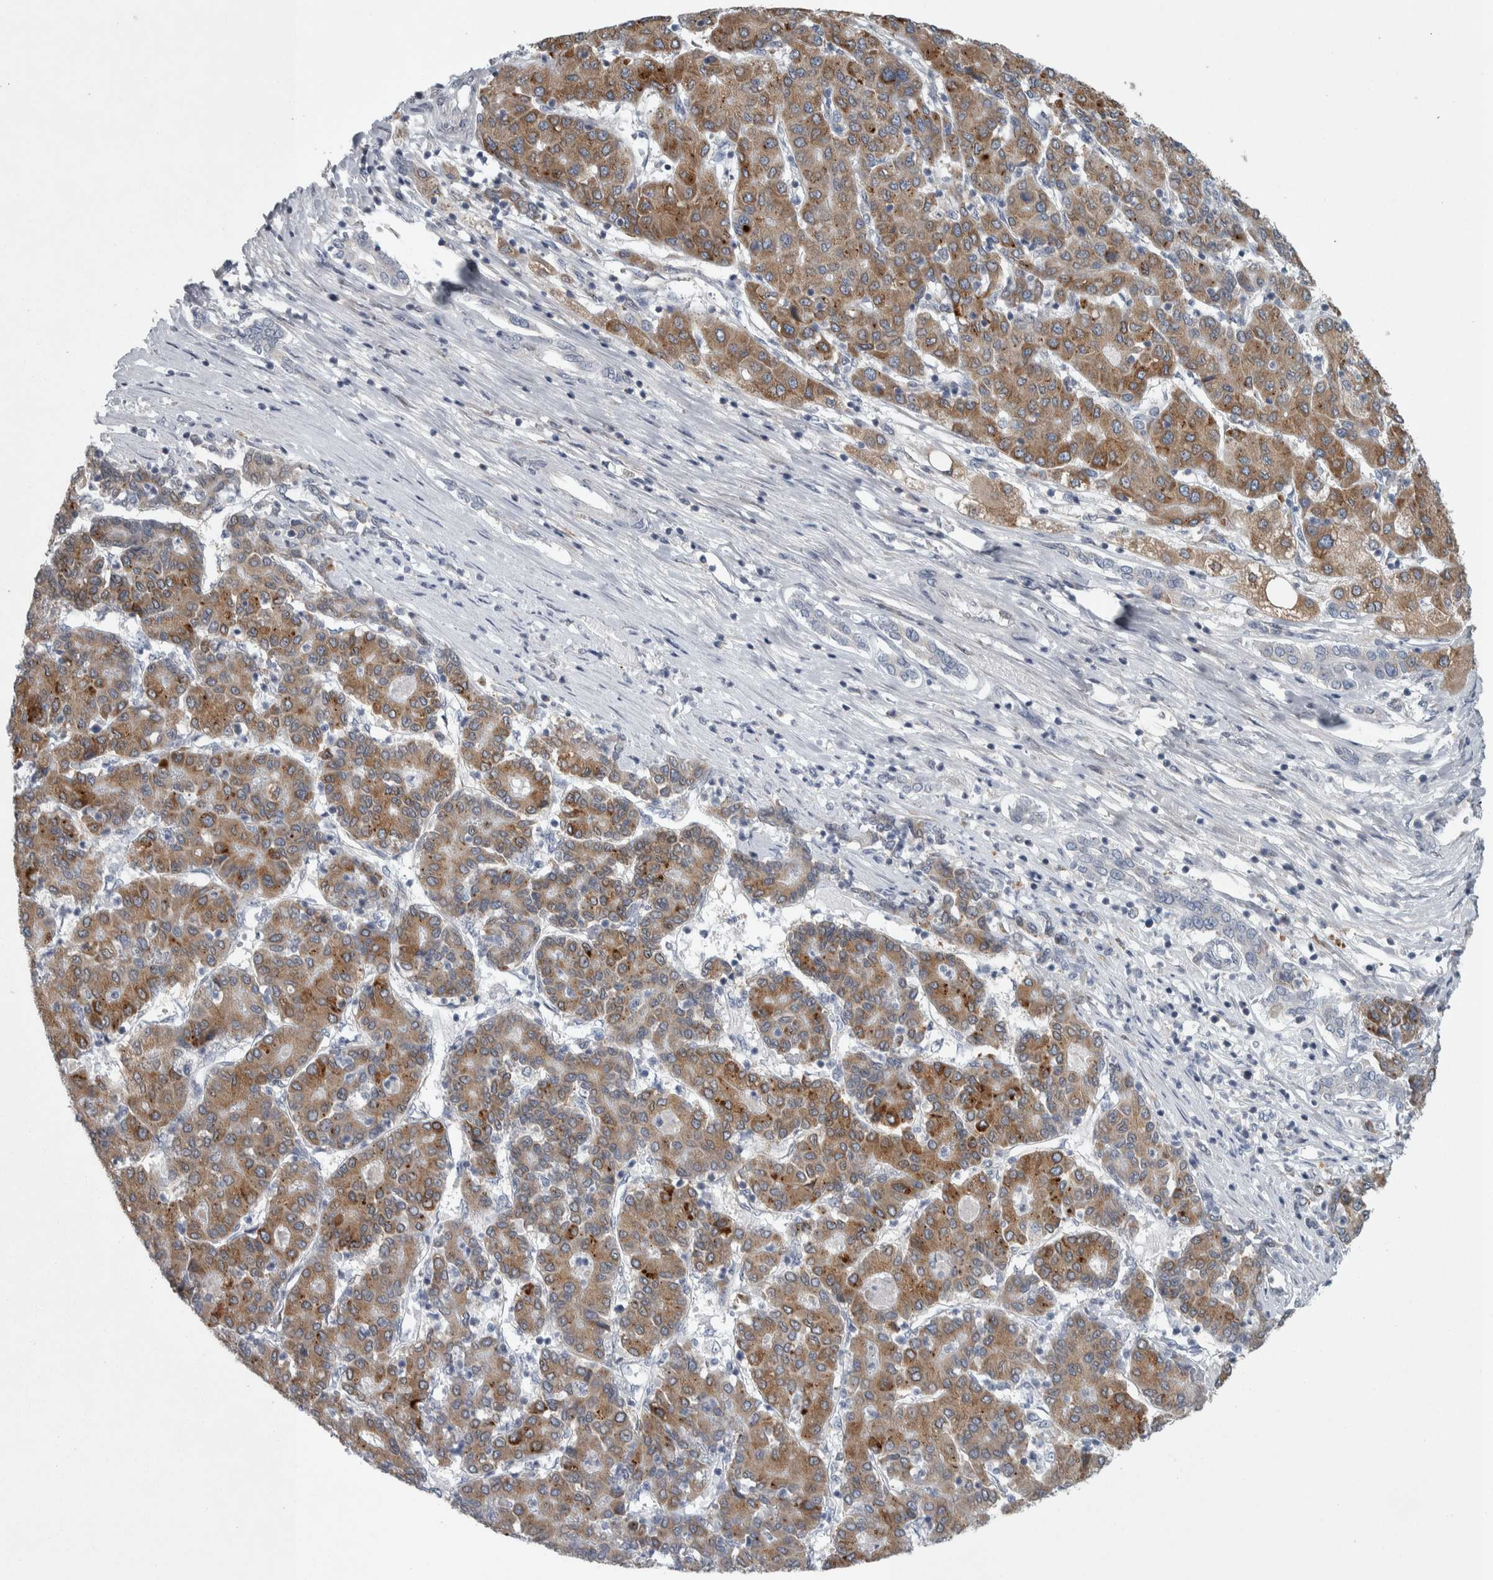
{"staining": {"intensity": "moderate", "quantity": ">75%", "location": "cytoplasmic/membranous"}, "tissue": "liver cancer", "cell_type": "Tumor cells", "image_type": "cancer", "snomed": [{"axis": "morphology", "description": "Carcinoma, Hepatocellular, NOS"}, {"axis": "topography", "description": "Liver"}], "caption": "A brown stain shows moderate cytoplasmic/membranous positivity of a protein in liver cancer (hepatocellular carcinoma) tumor cells.", "gene": "SIGMAR1", "patient": {"sex": "male", "age": 65}}